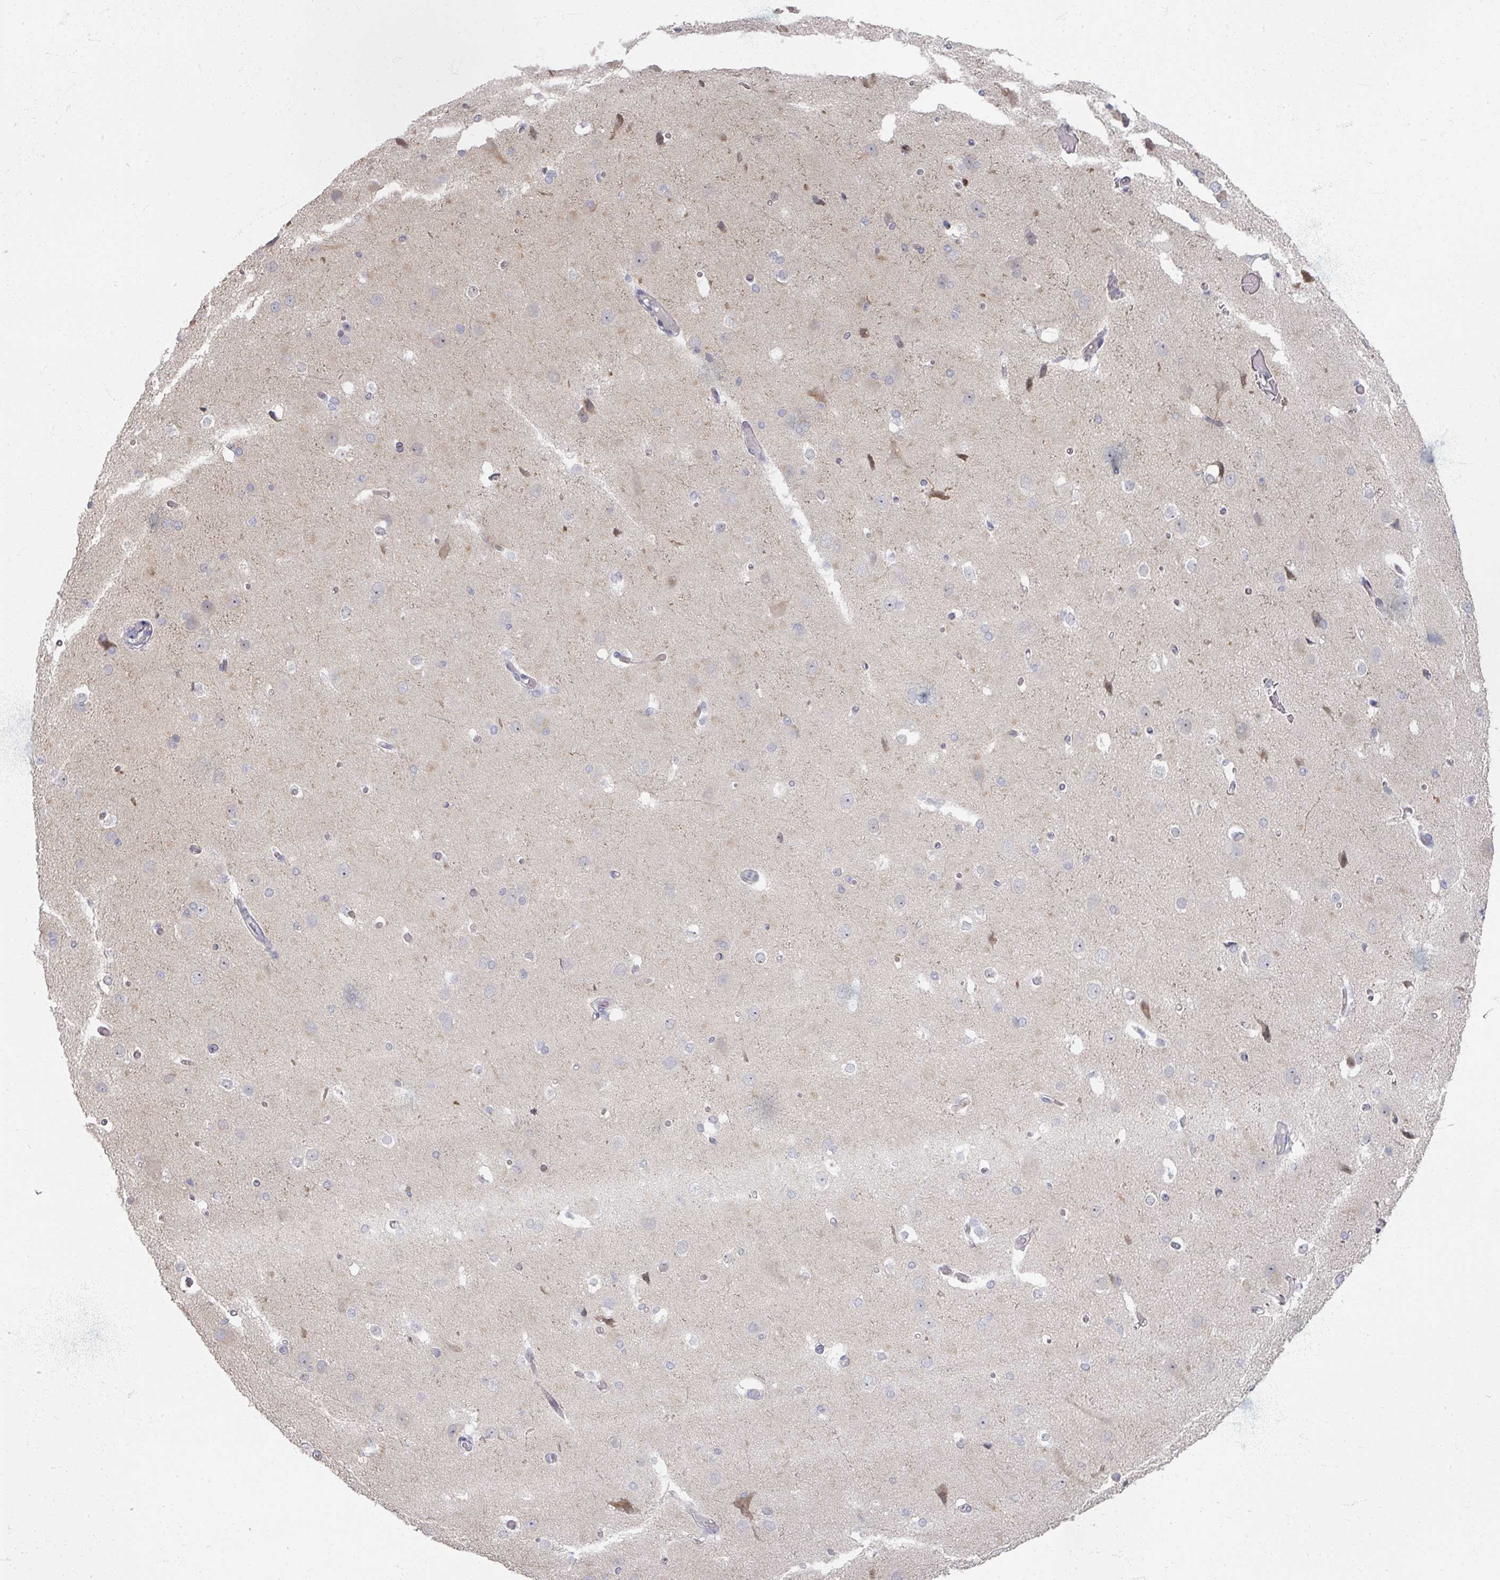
{"staining": {"intensity": "negative", "quantity": "none", "location": "none"}, "tissue": "cerebral cortex", "cell_type": "Endothelial cells", "image_type": "normal", "snomed": [{"axis": "morphology", "description": "Normal tissue, NOS"}, {"axis": "morphology", "description": "Inflammation, NOS"}, {"axis": "topography", "description": "Cerebral cortex"}], "caption": "A histopathology image of human cerebral cortex is negative for staining in endothelial cells. (Stains: DAB IHC with hematoxylin counter stain, Microscopy: brightfield microscopy at high magnification).", "gene": "TTYH3", "patient": {"sex": "male", "age": 6}}